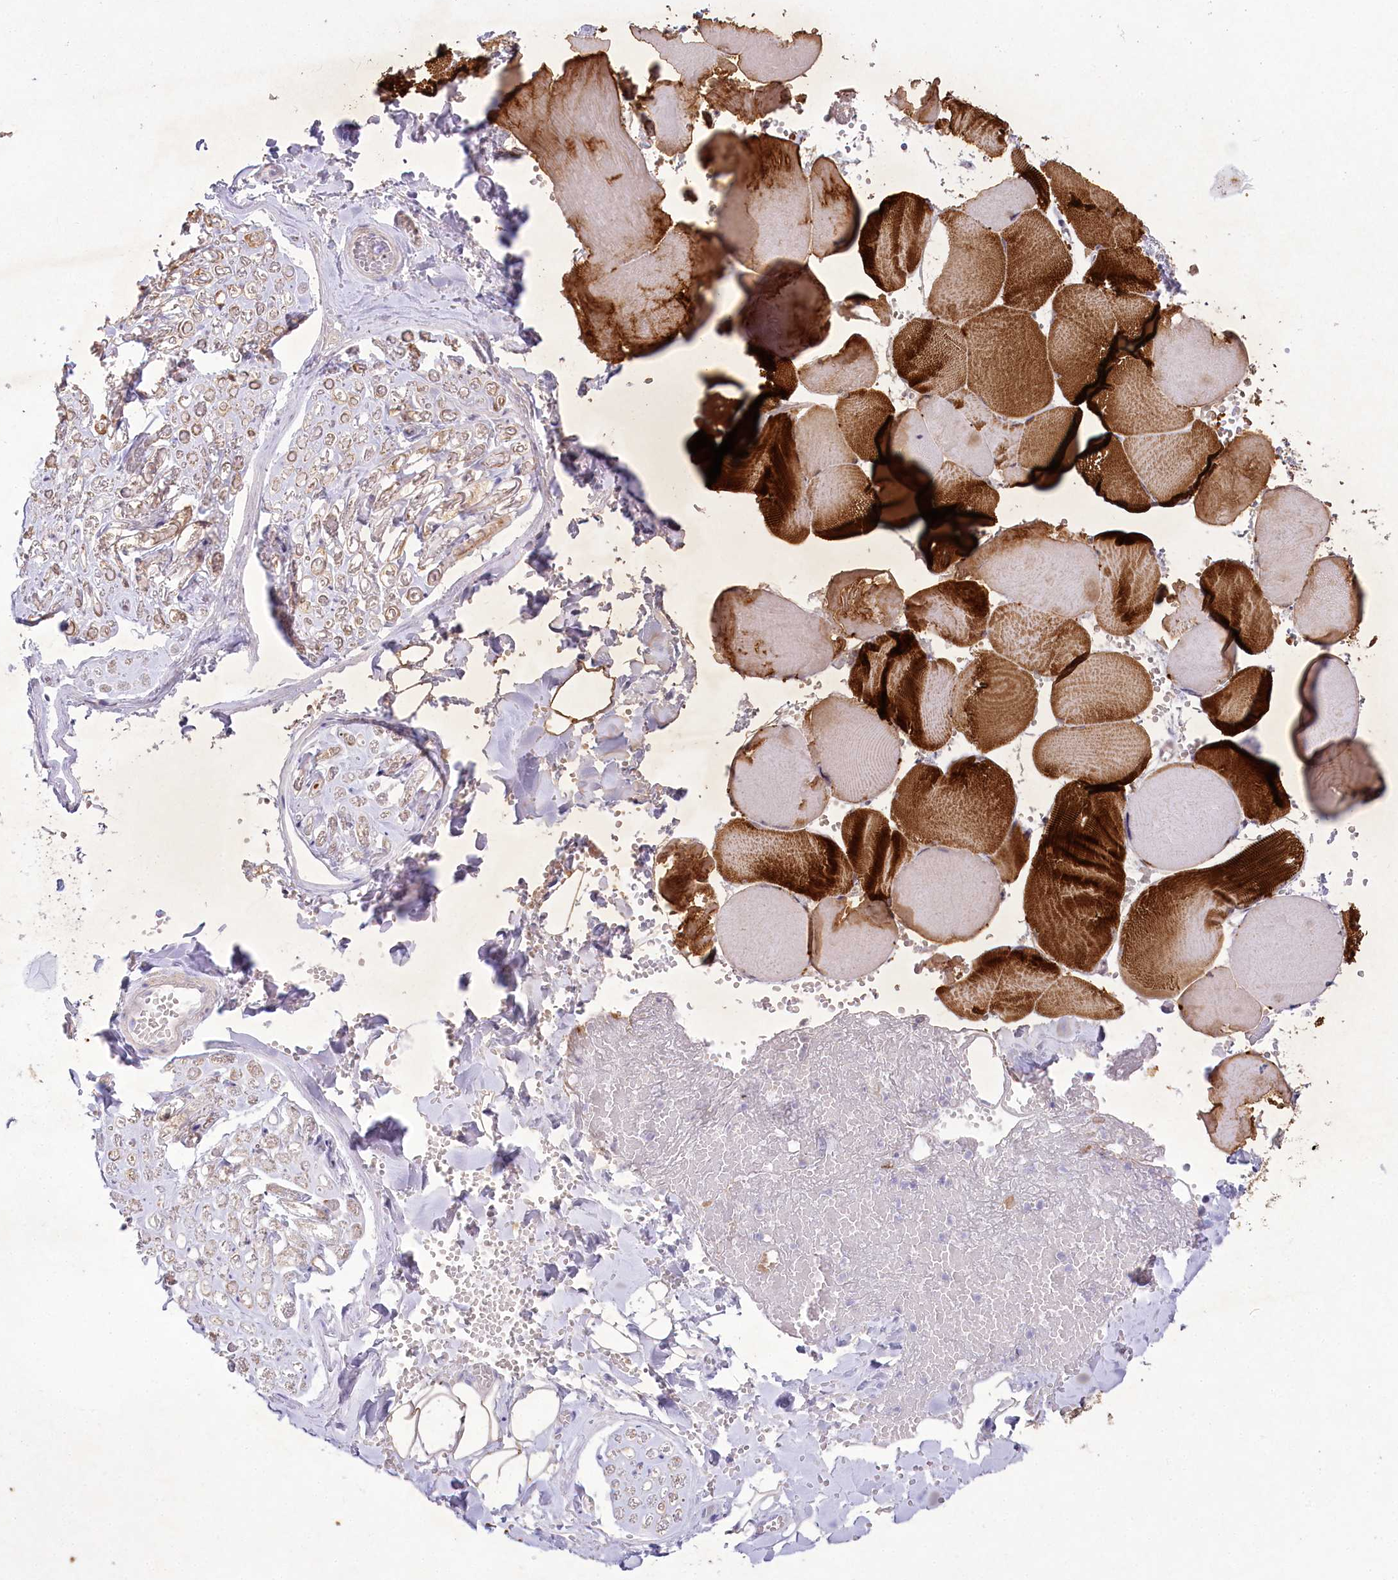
{"staining": {"intensity": "negative", "quantity": "none", "location": "none"}, "tissue": "adipose tissue", "cell_type": "Adipocytes", "image_type": "normal", "snomed": [{"axis": "morphology", "description": "Normal tissue, NOS"}, {"axis": "topography", "description": "Skeletal muscle"}, {"axis": "topography", "description": "Peripheral nerve tissue"}], "caption": "Adipose tissue was stained to show a protein in brown. There is no significant positivity in adipocytes.", "gene": "MYOZ1", "patient": {"sex": "female", "age": 55}}